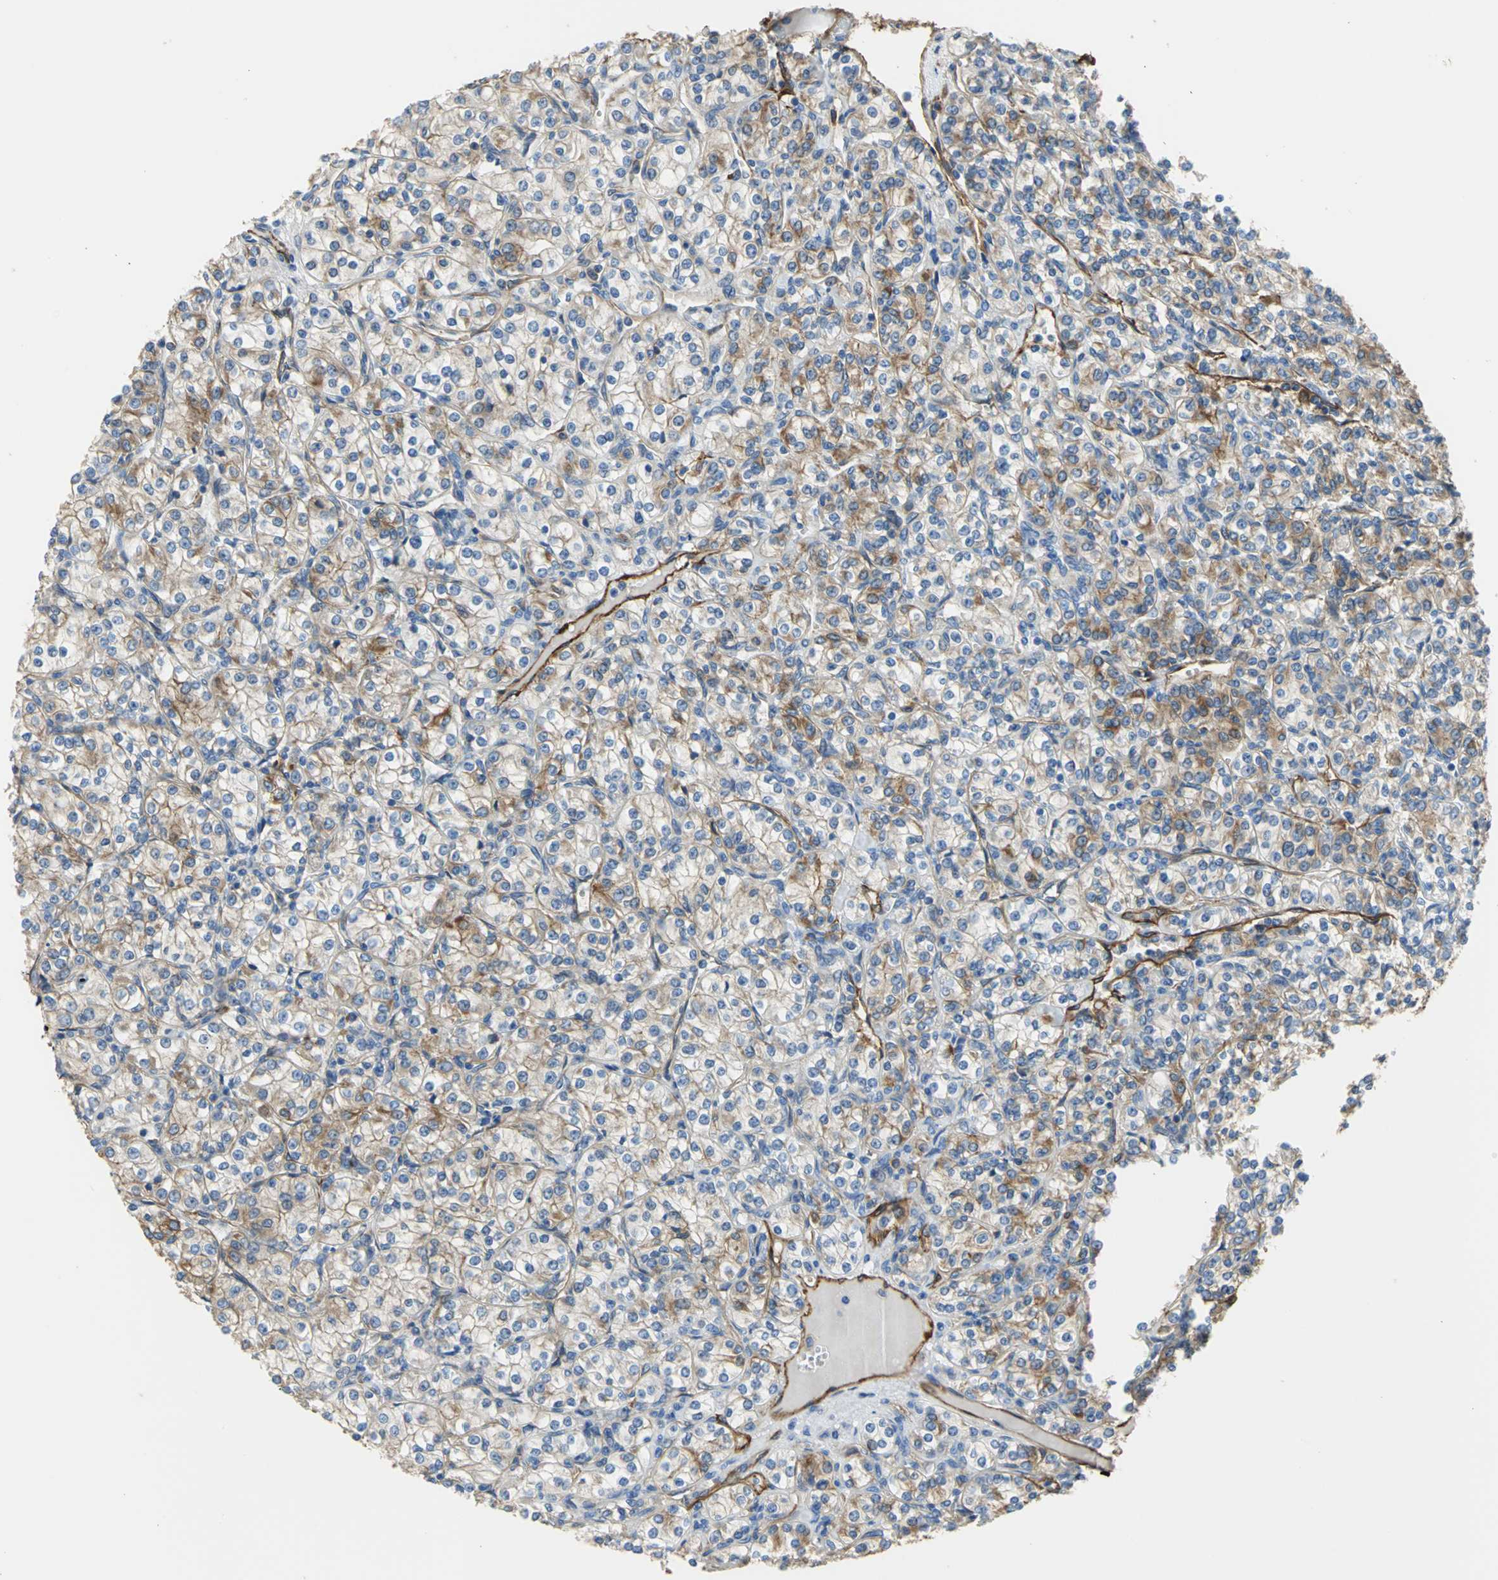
{"staining": {"intensity": "moderate", "quantity": "25%-75%", "location": "cytoplasmic/membranous"}, "tissue": "renal cancer", "cell_type": "Tumor cells", "image_type": "cancer", "snomed": [{"axis": "morphology", "description": "Adenocarcinoma, NOS"}, {"axis": "topography", "description": "Kidney"}], "caption": "Renal cancer stained for a protein (brown) demonstrates moderate cytoplasmic/membranous positive expression in approximately 25%-75% of tumor cells.", "gene": "FLNB", "patient": {"sex": "male", "age": 77}}